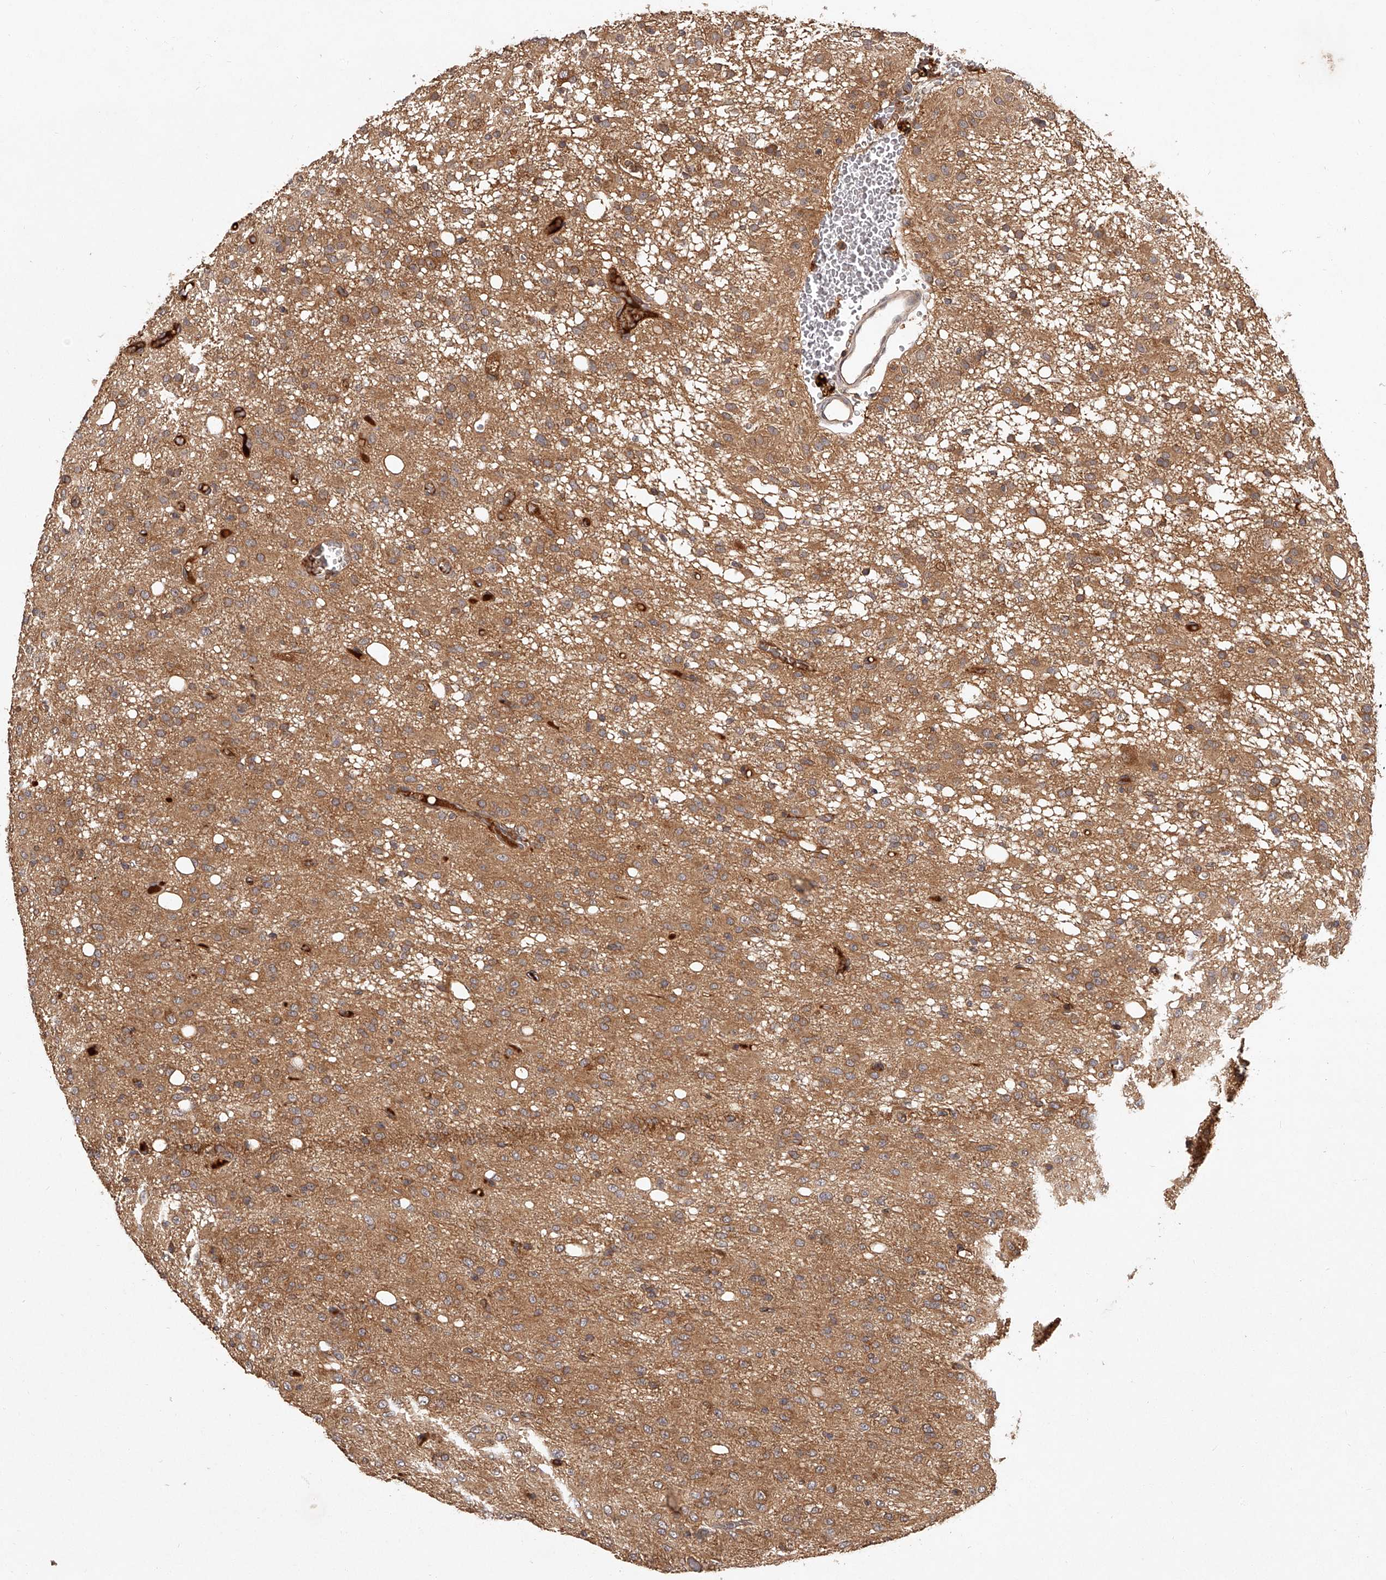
{"staining": {"intensity": "moderate", "quantity": ">75%", "location": "cytoplasmic/membranous"}, "tissue": "glioma", "cell_type": "Tumor cells", "image_type": "cancer", "snomed": [{"axis": "morphology", "description": "Glioma, malignant, High grade"}, {"axis": "topography", "description": "Brain"}], "caption": "Protein analysis of malignant glioma (high-grade) tissue shows moderate cytoplasmic/membranous staining in about >75% of tumor cells.", "gene": "CRYZL1", "patient": {"sex": "female", "age": 59}}